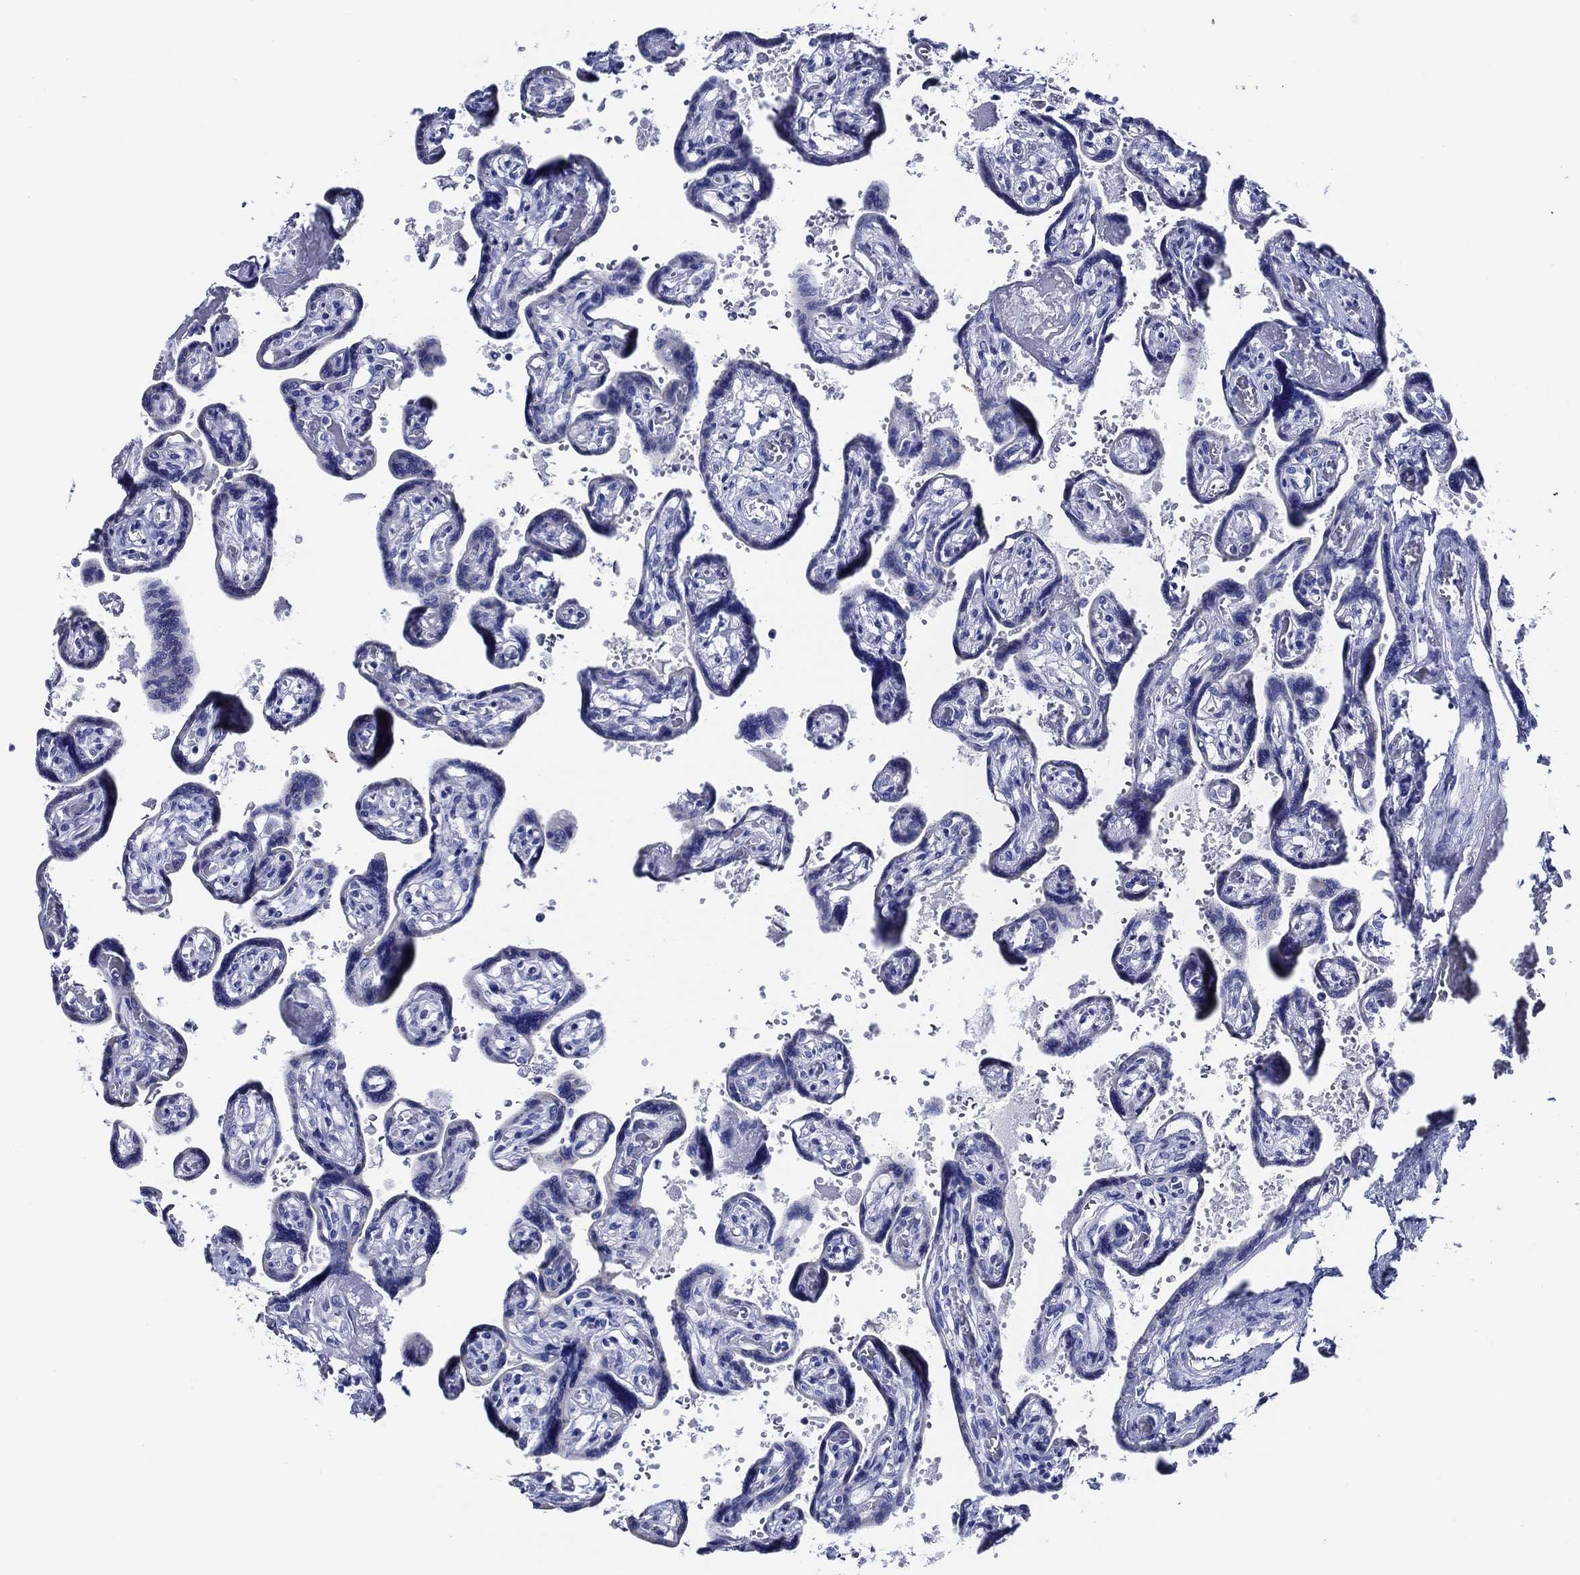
{"staining": {"intensity": "negative", "quantity": "none", "location": "none"}, "tissue": "placenta", "cell_type": "Decidual cells", "image_type": "normal", "snomed": [{"axis": "morphology", "description": "Normal tissue, NOS"}, {"axis": "topography", "description": "Placenta"}], "caption": "Decidual cells show no significant protein expression in normal placenta. Brightfield microscopy of immunohistochemistry (IHC) stained with DAB (brown) and hematoxylin (blue), captured at high magnification.", "gene": "WDR62", "patient": {"sex": "female", "age": 32}}